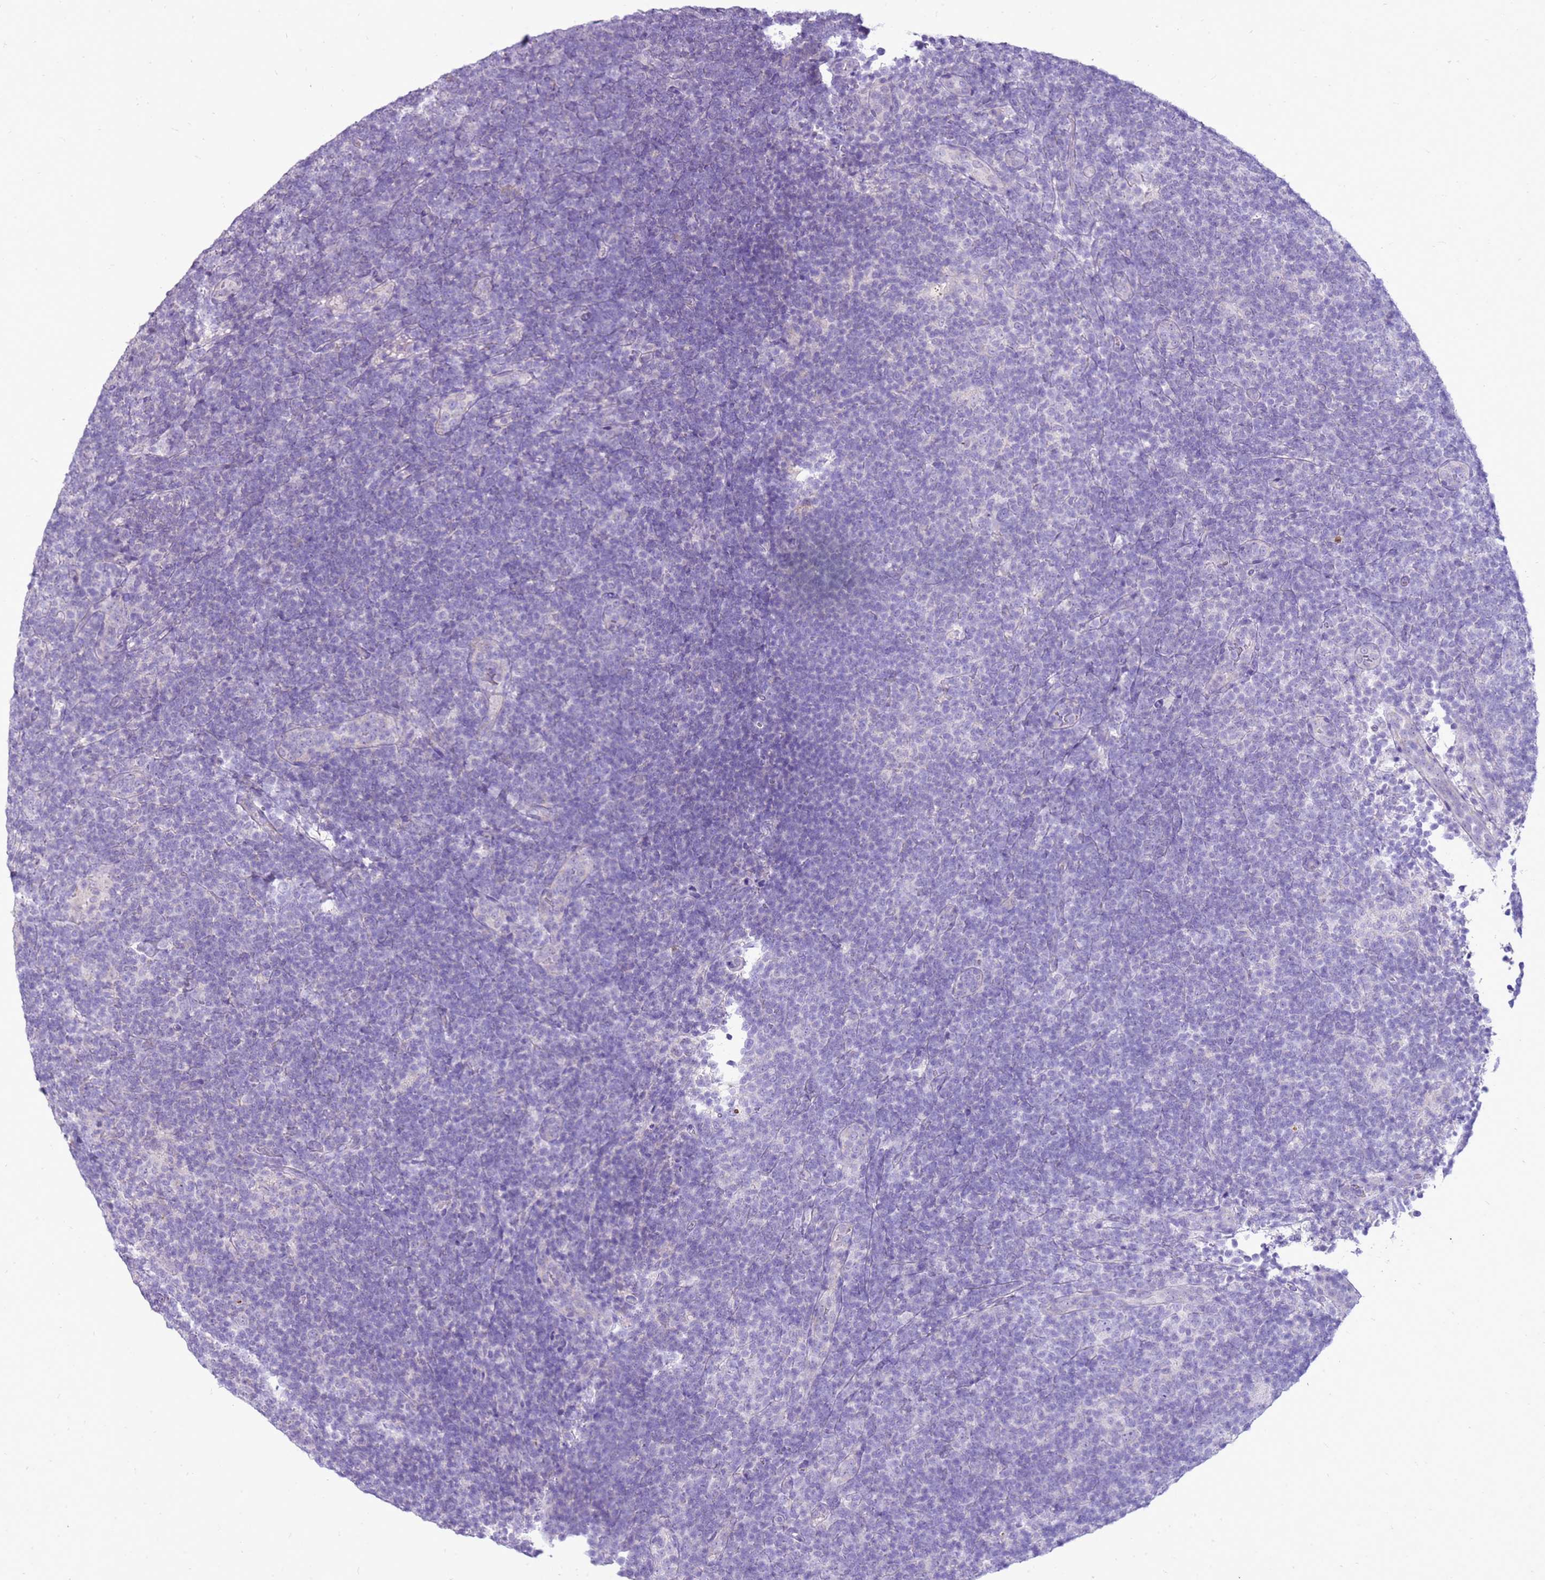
{"staining": {"intensity": "negative", "quantity": "none", "location": "none"}, "tissue": "lymphoma", "cell_type": "Tumor cells", "image_type": "cancer", "snomed": [{"axis": "morphology", "description": "Hodgkin's disease, NOS"}, {"axis": "topography", "description": "Lymph node"}], "caption": "Lymphoma was stained to show a protein in brown. There is no significant expression in tumor cells.", "gene": "FABP2", "patient": {"sex": "female", "age": 57}}